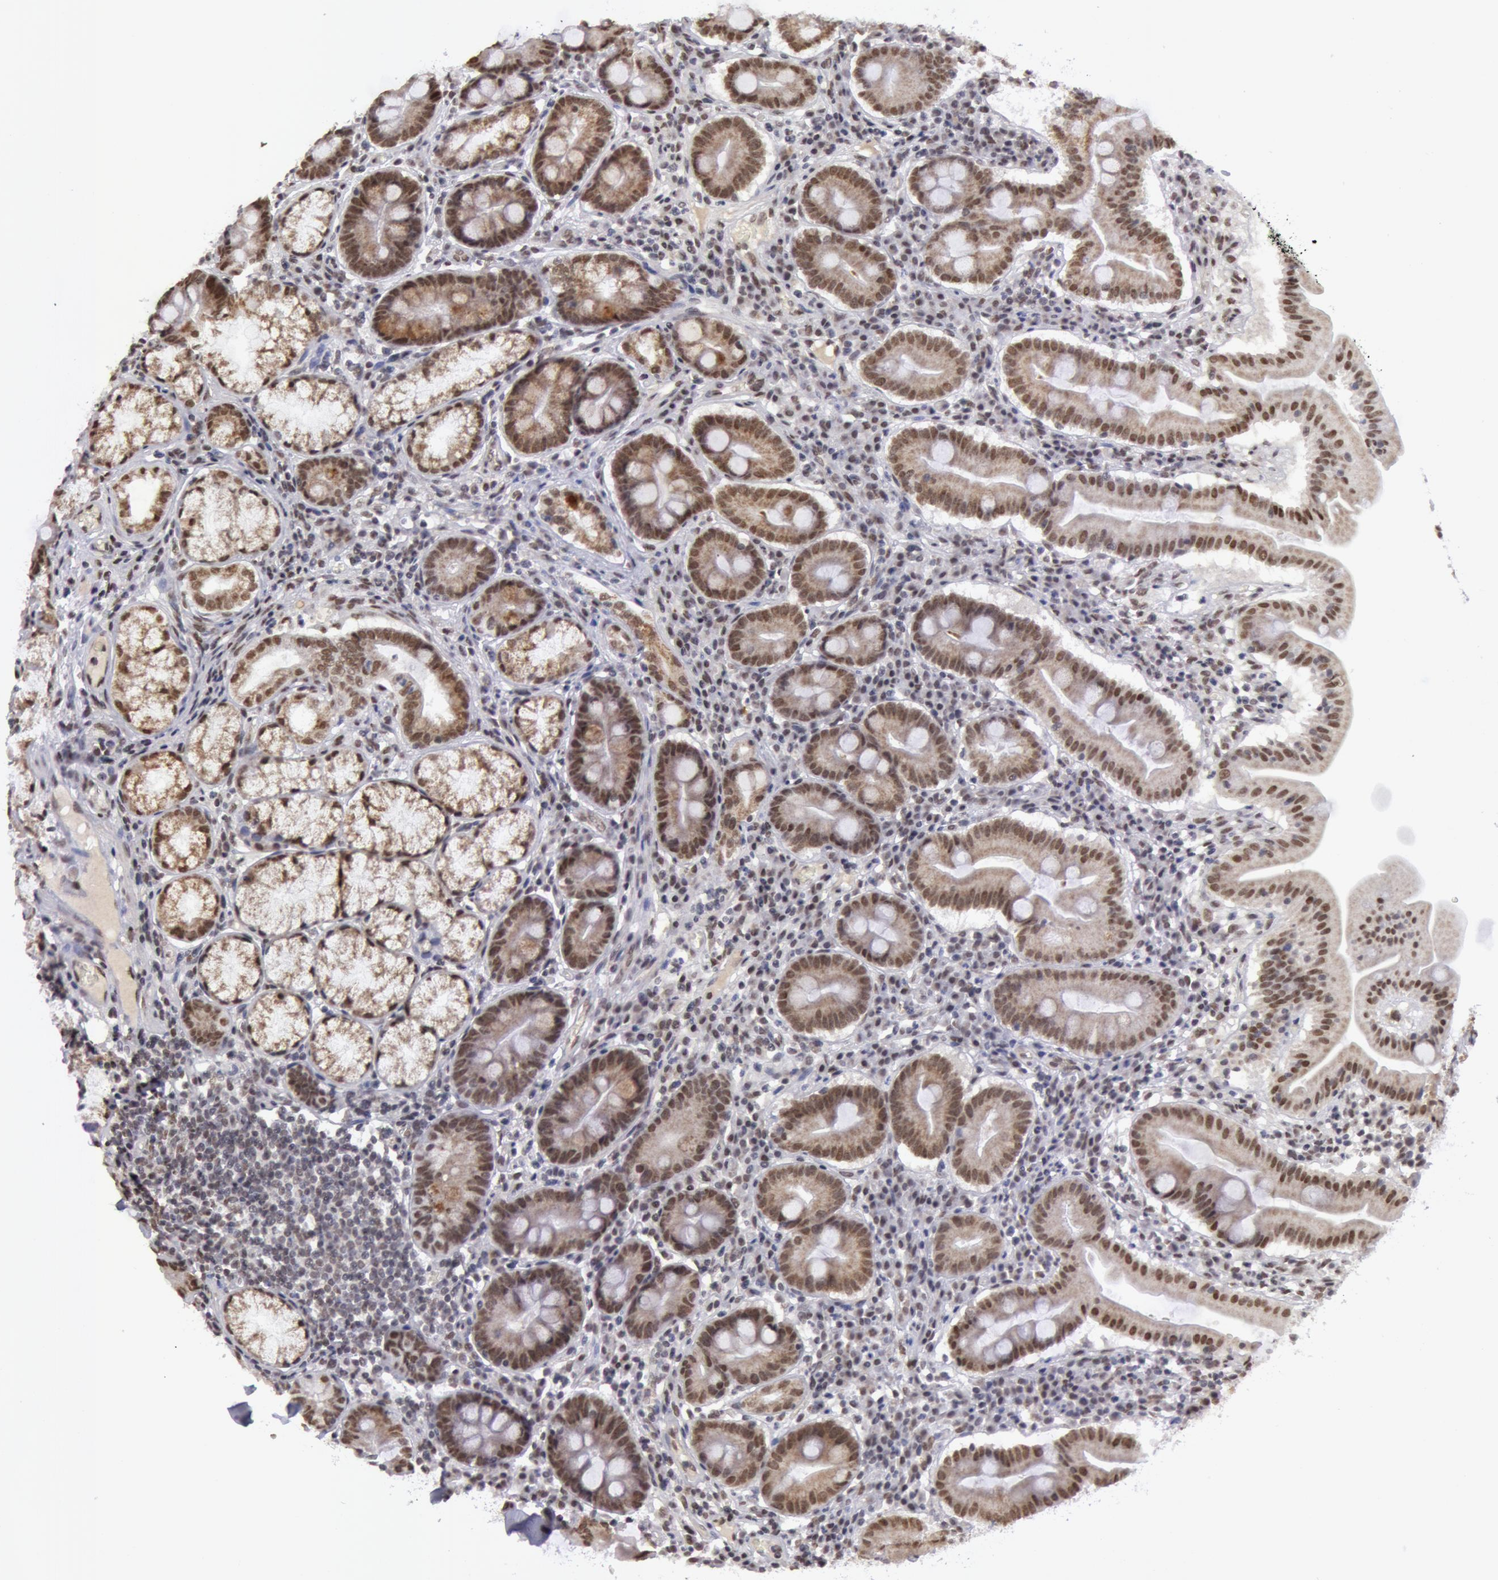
{"staining": {"intensity": "strong", "quantity": ">75%", "location": "cytoplasmic/membranous,nuclear"}, "tissue": "duodenum", "cell_type": "Glandular cells", "image_type": "normal", "snomed": [{"axis": "morphology", "description": "Normal tissue, NOS"}, {"axis": "topography", "description": "Duodenum"}], "caption": "Protein expression analysis of normal human duodenum reveals strong cytoplasmic/membranous,nuclear expression in approximately >75% of glandular cells. (IHC, brightfield microscopy, high magnification).", "gene": "VRTN", "patient": {"sex": "male", "age": 50}}